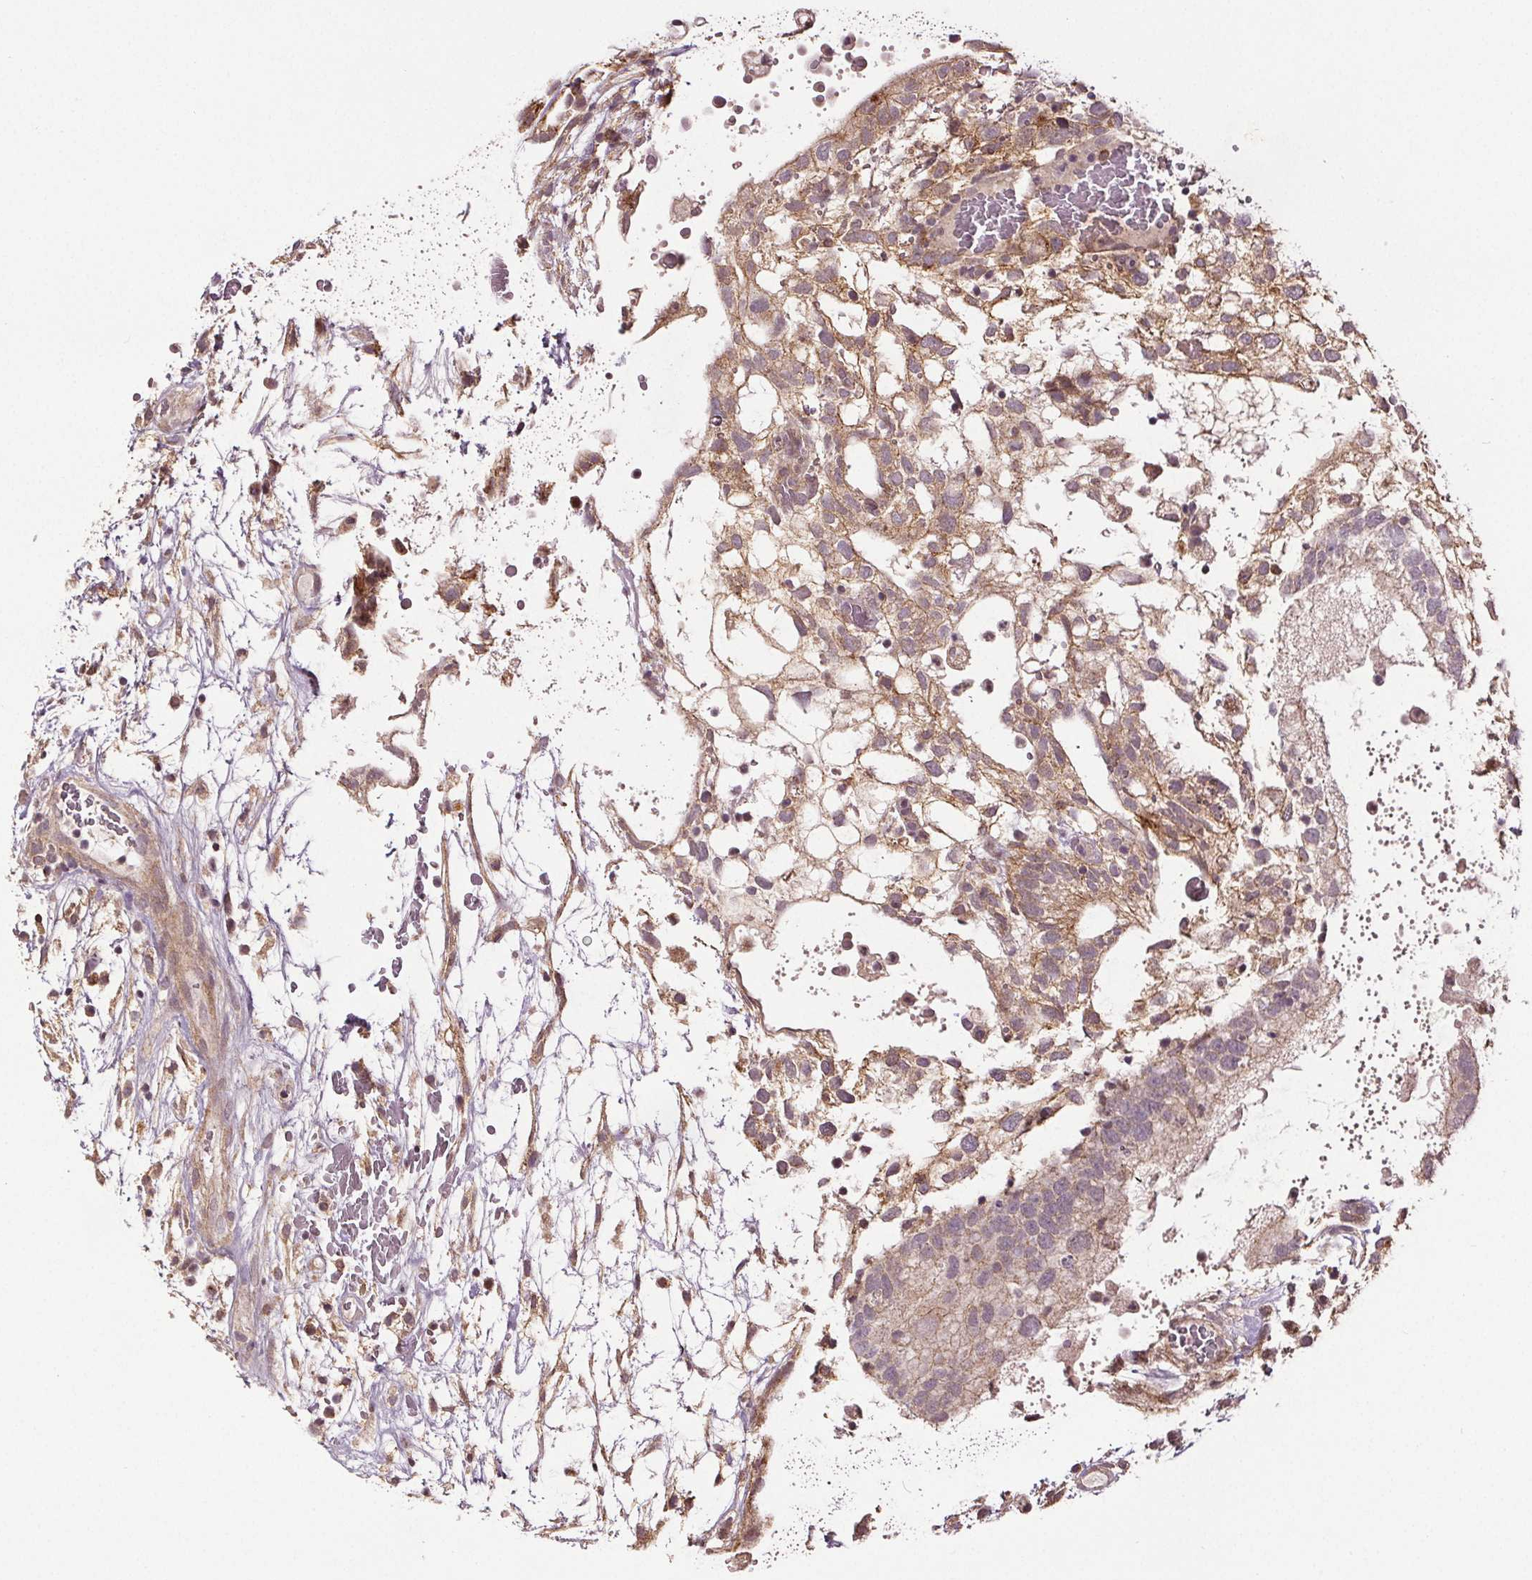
{"staining": {"intensity": "moderate", "quantity": "25%-75%", "location": "cytoplasmic/membranous"}, "tissue": "testis cancer", "cell_type": "Tumor cells", "image_type": "cancer", "snomed": [{"axis": "morphology", "description": "Normal tissue, NOS"}, {"axis": "morphology", "description": "Carcinoma, Embryonal, NOS"}, {"axis": "topography", "description": "Testis"}], "caption": "Testis embryonal carcinoma stained with a brown dye shows moderate cytoplasmic/membranous positive staining in about 25%-75% of tumor cells.", "gene": "EPHB3", "patient": {"sex": "male", "age": 32}}